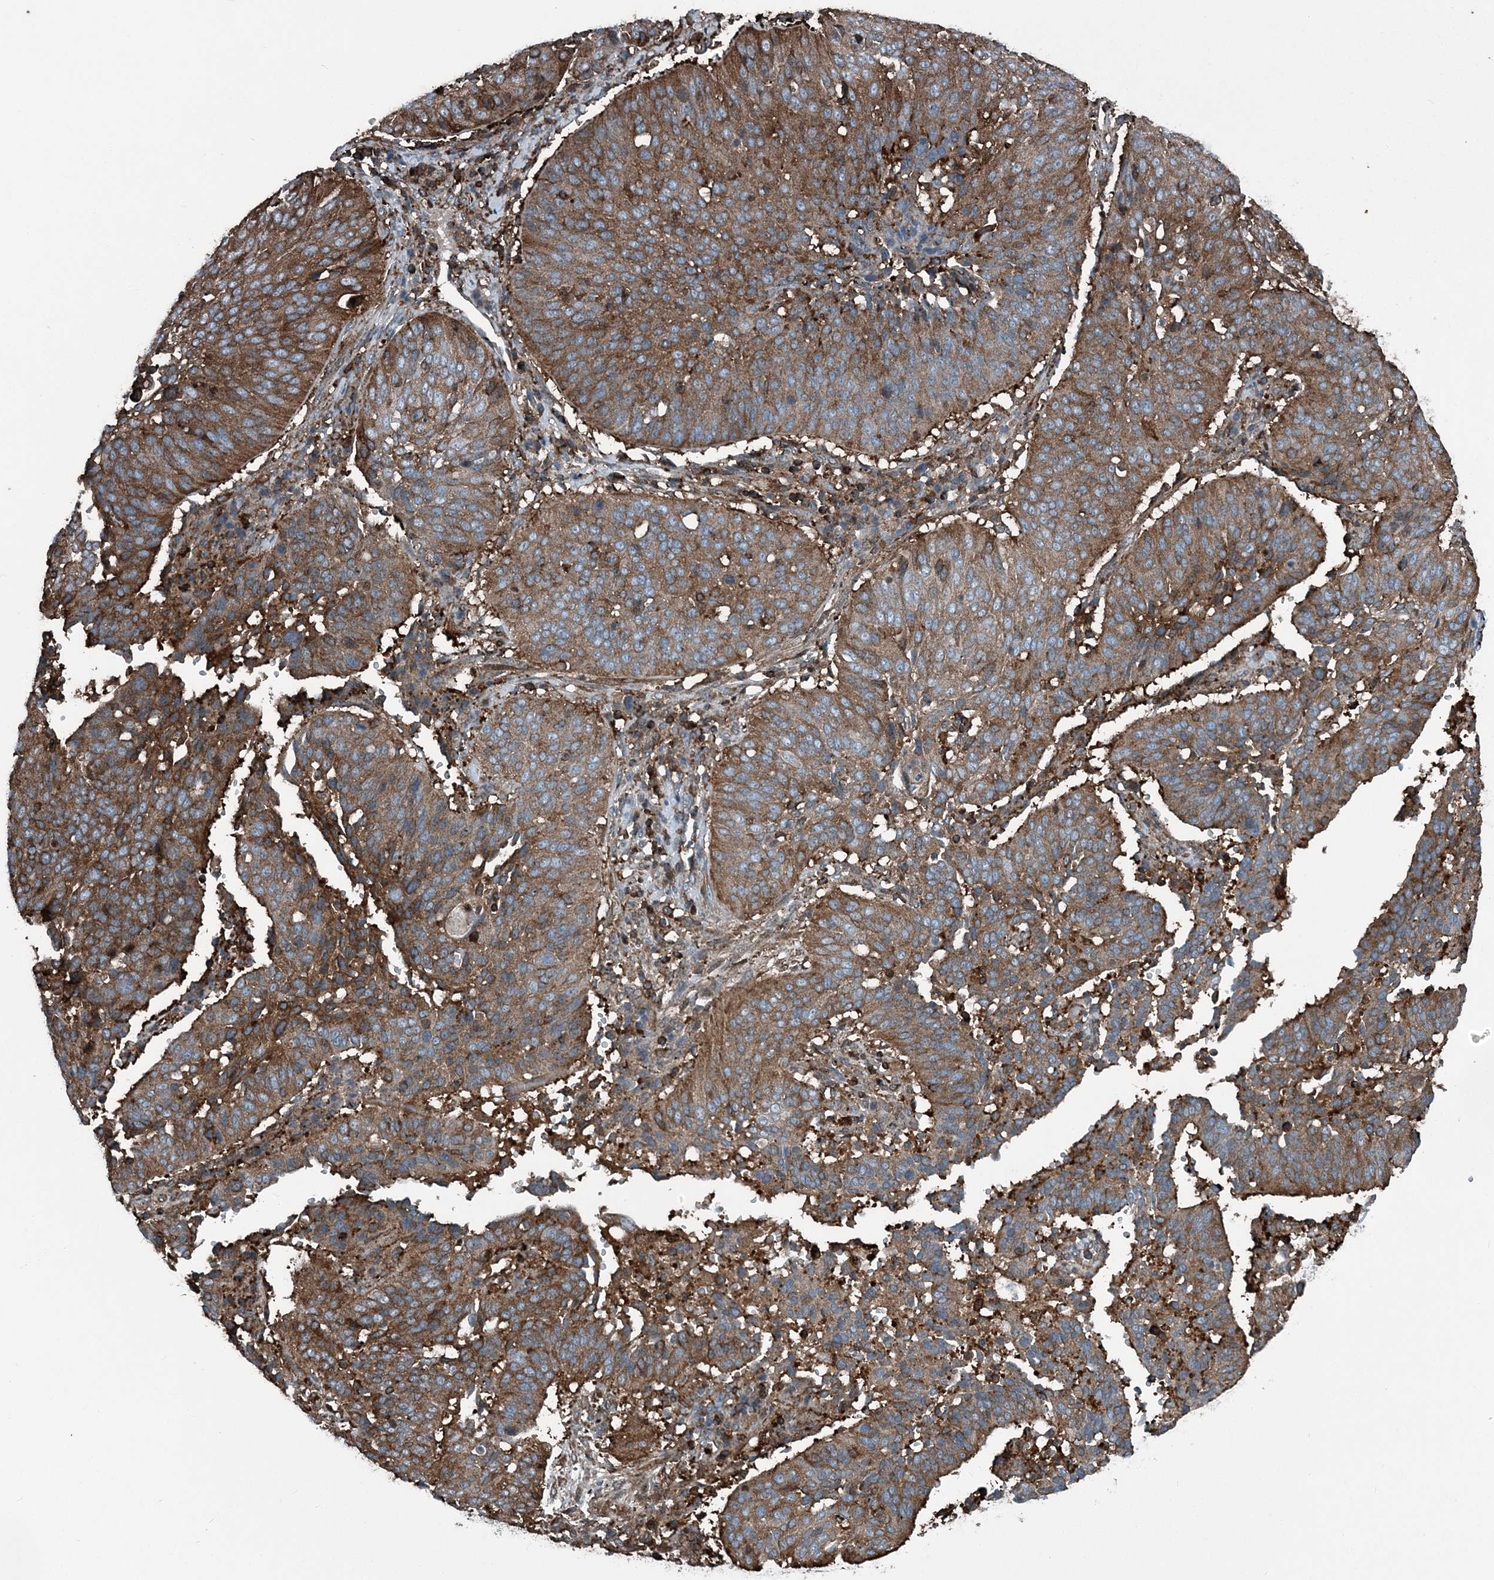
{"staining": {"intensity": "strong", "quantity": ">75%", "location": "cytoplasmic/membranous"}, "tissue": "cervical cancer", "cell_type": "Tumor cells", "image_type": "cancer", "snomed": [{"axis": "morphology", "description": "Normal tissue, NOS"}, {"axis": "morphology", "description": "Squamous cell carcinoma, NOS"}, {"axis": "topography", "description": "Cervix"}], "caption": "Protein expression analysis of cervical cancer demonstrates strong cytoplasmic/membranous staining in approximately >75% of tumor cells.", "gene": "CFL1", "patient": {"sex": "female", "age": 39}}